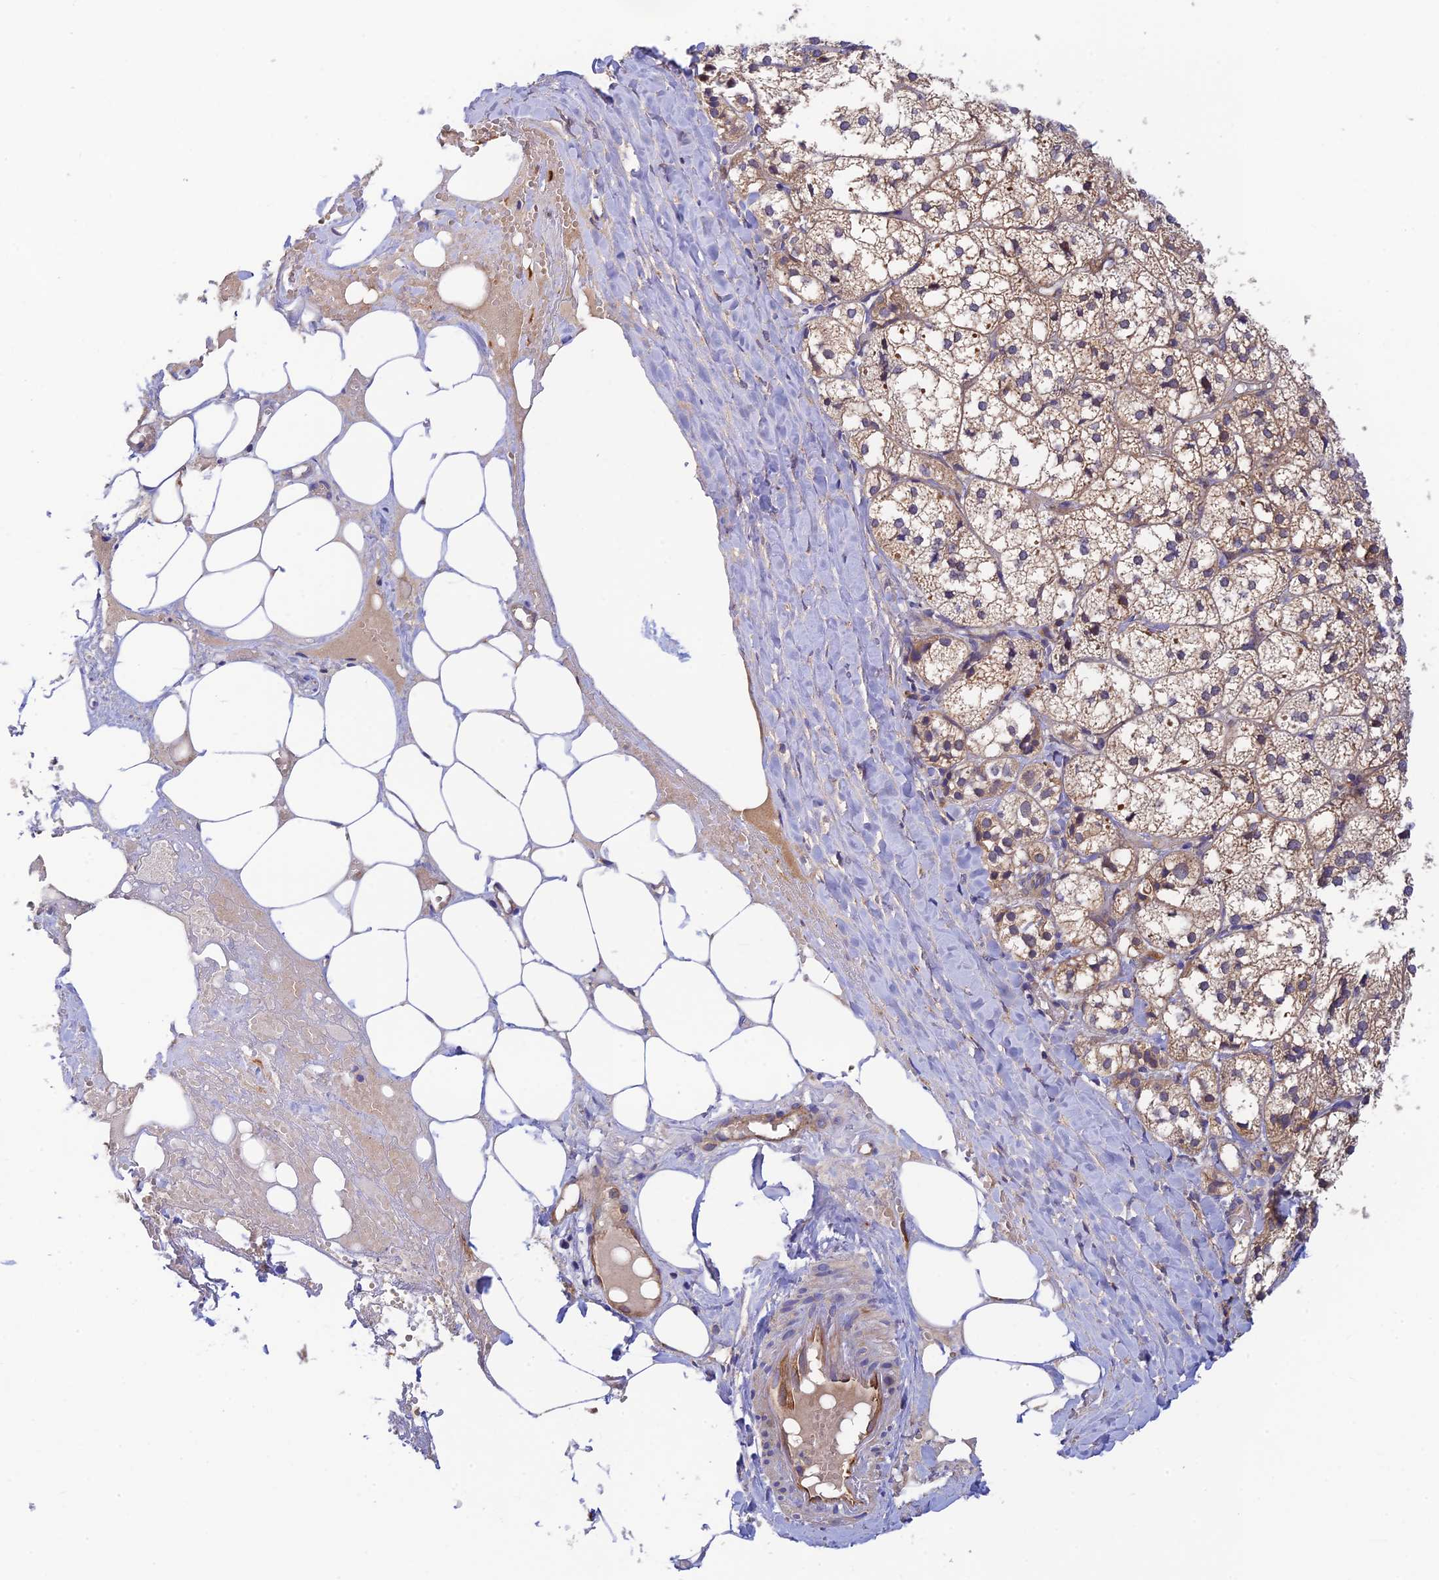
{"staining": {"intensity": "moderate", "quantity": ">75%", "location": "cytoplasmic/membranous"}, "tissue": "adrenal gland", "cell_type": "Glandular cells", "image_type": "normal", "snomed": [{"axis": "morphology", "description": "Normal tissue, NOS"}, {"axis": "topography", "description": "Adrenal gland"}], "caption": "A high-resolution image shows immunohistochemistry staining of benign adrenal gland, which demonstrates moderate cytoplasmic/membranous staining in about >75% of glandular cells. (DAB IHC, brown staining for protein, blue staining for nuclei).", "gene": "RANBP6", "patient": {"sex": "female", "age": 61}}